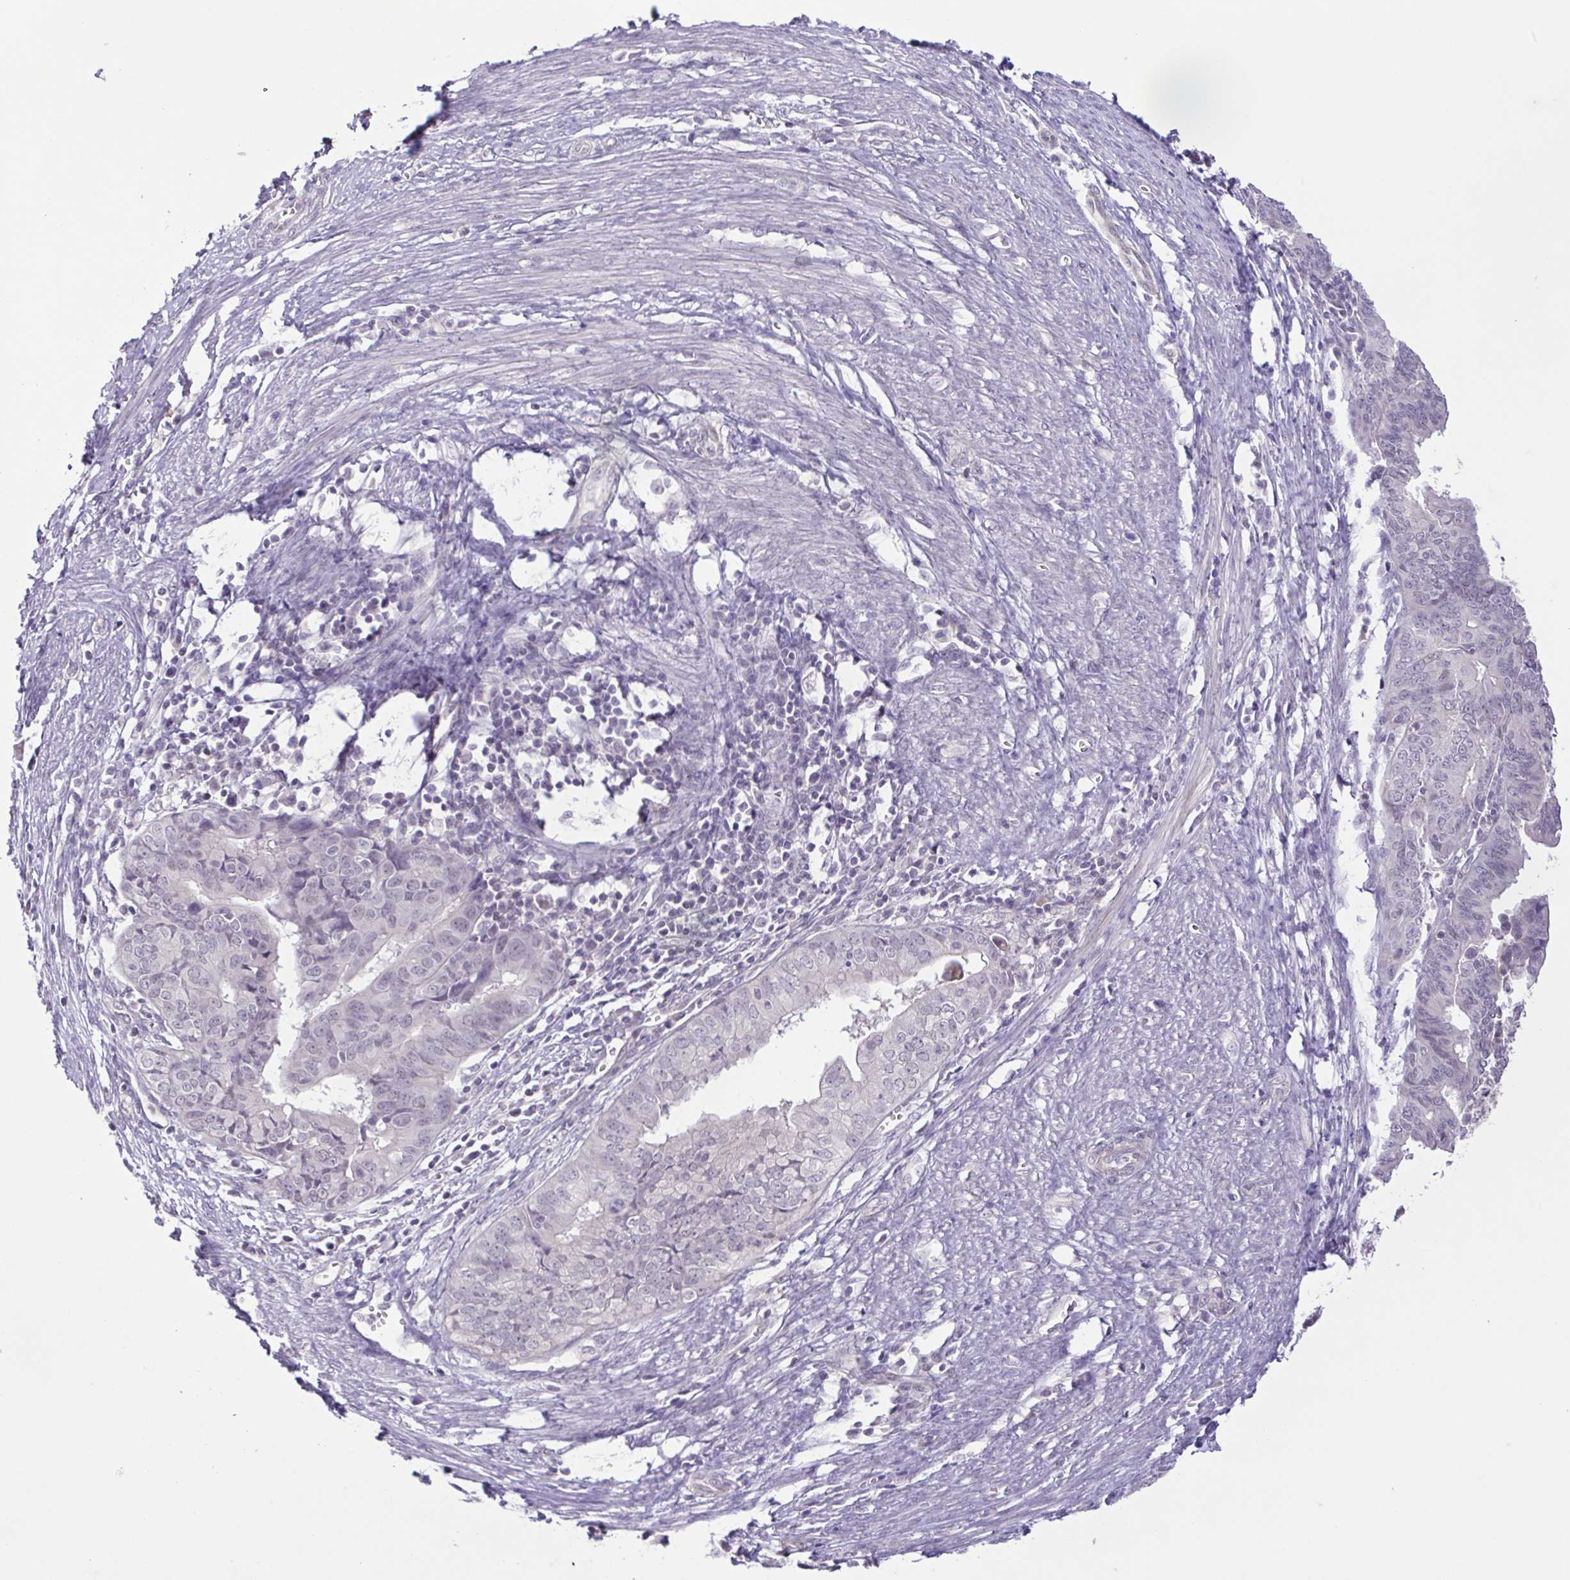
{"staining": {"intensity": "negative", "quantity": "none", "location": "none"}, "tissue": "endometrial cancer", "cell_type": "Tumor cells", "image_type": "cancer", "snomed": [{"axis": "morphology", "description": "Adenocarcinoma, NOS"}, {"axis": "topography", "description": "Endometrium"}], "caption": "High magnification brightfield microscopy of endometrial cancer stained with DAB (3,3'-diaminobenzidine) (brown) and counterstained with hematoxylin (blue): tumor cells show no significant expression.", "gene": "IL1RN", "patient": {"sex": "female", "age": 65}}